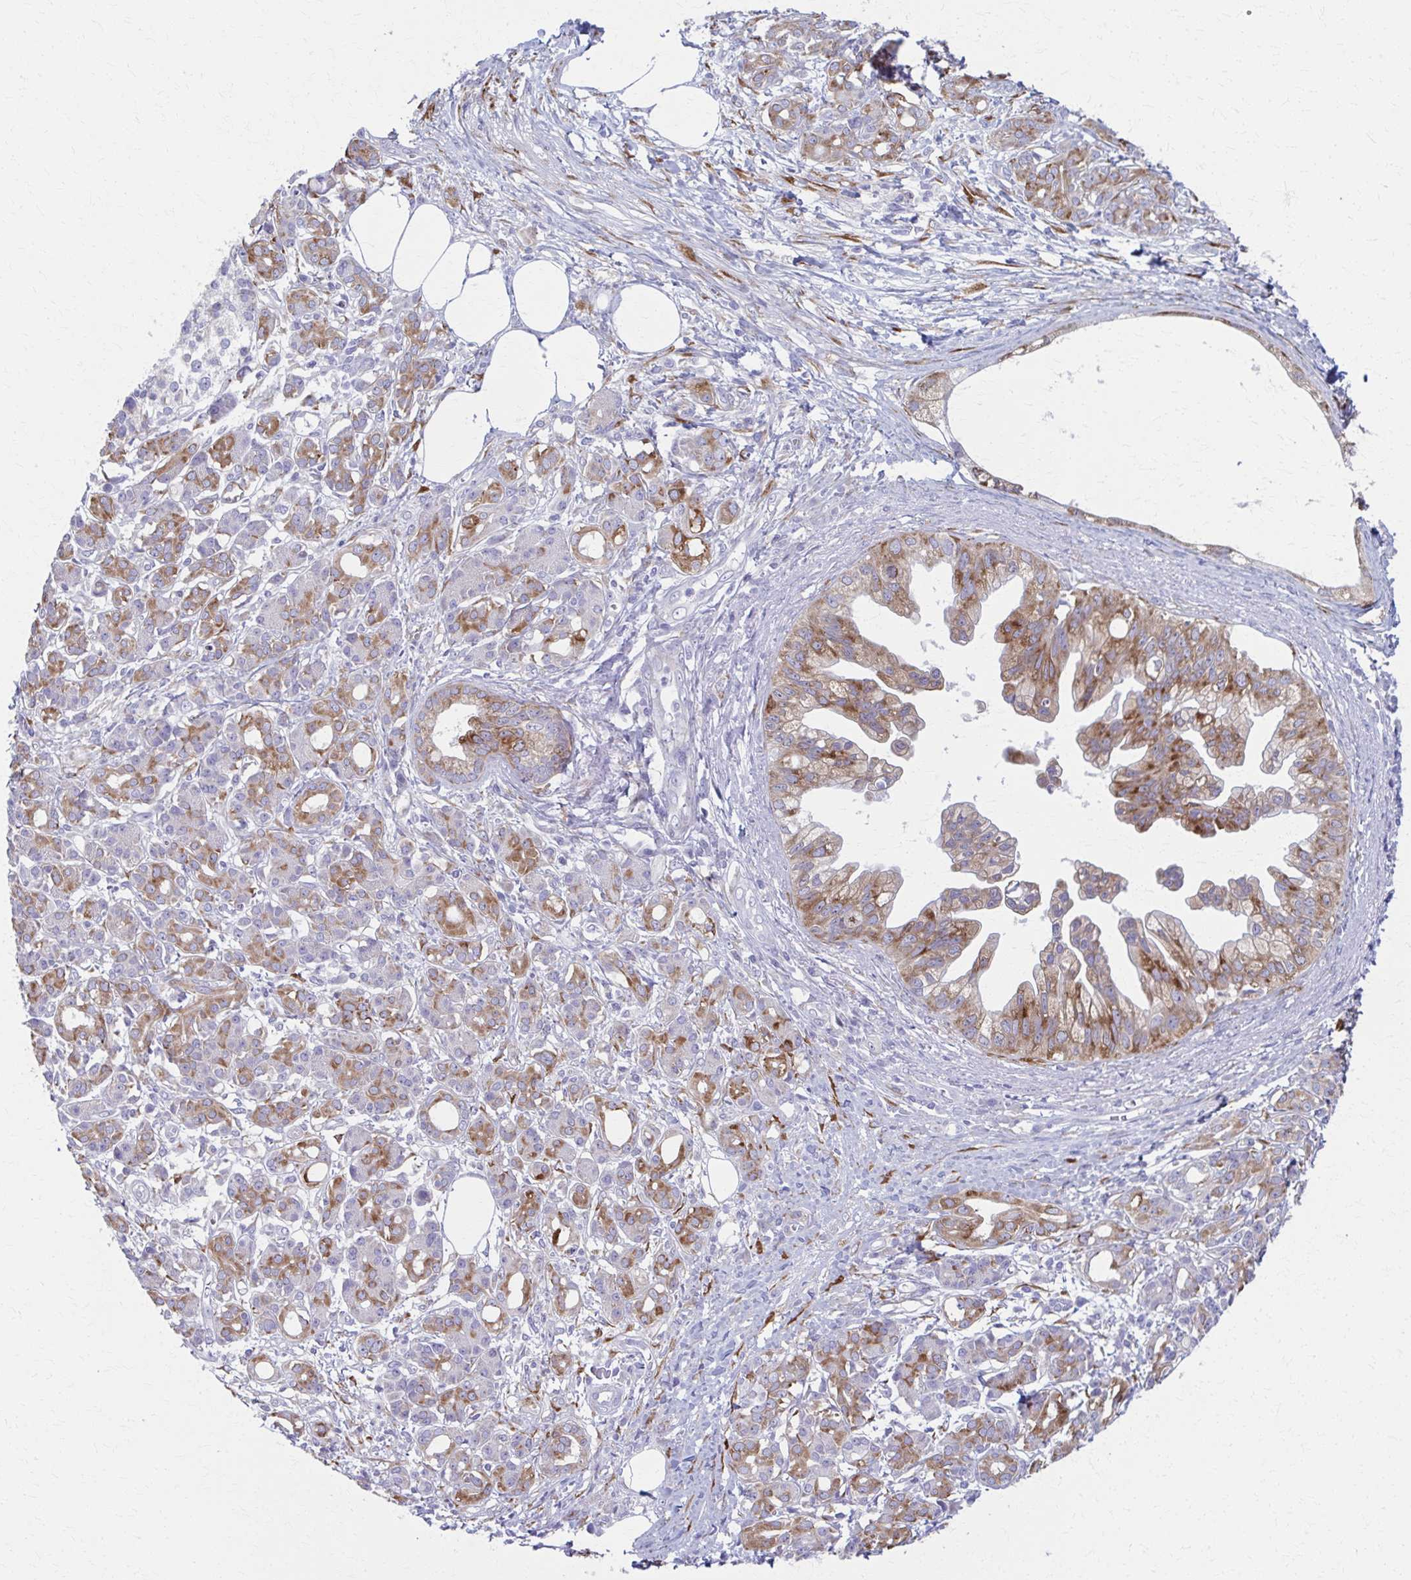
{"staining": {"intensity": "moderate", "quantity": ">75%", "location": "cytoplasmic/membranous"}, "tissue": "pancreatic cancer", "cell_type": "Tumor cells", "image_type": "cancer", "snomed": [{"axis": "morphology", "description": "Adenocarcinoma, NOS"}, {"axis": "topography", "description": "Pancreas"}], "caption": "Human adenocarcinoma (pancreatic) stained for a protein (brown) reveals moderate cytoplasmic/membranous positive staining in about >75% of tumor cells.", "gene": "SPATS2L", "patient": {"sex": "female", "age": 73}}